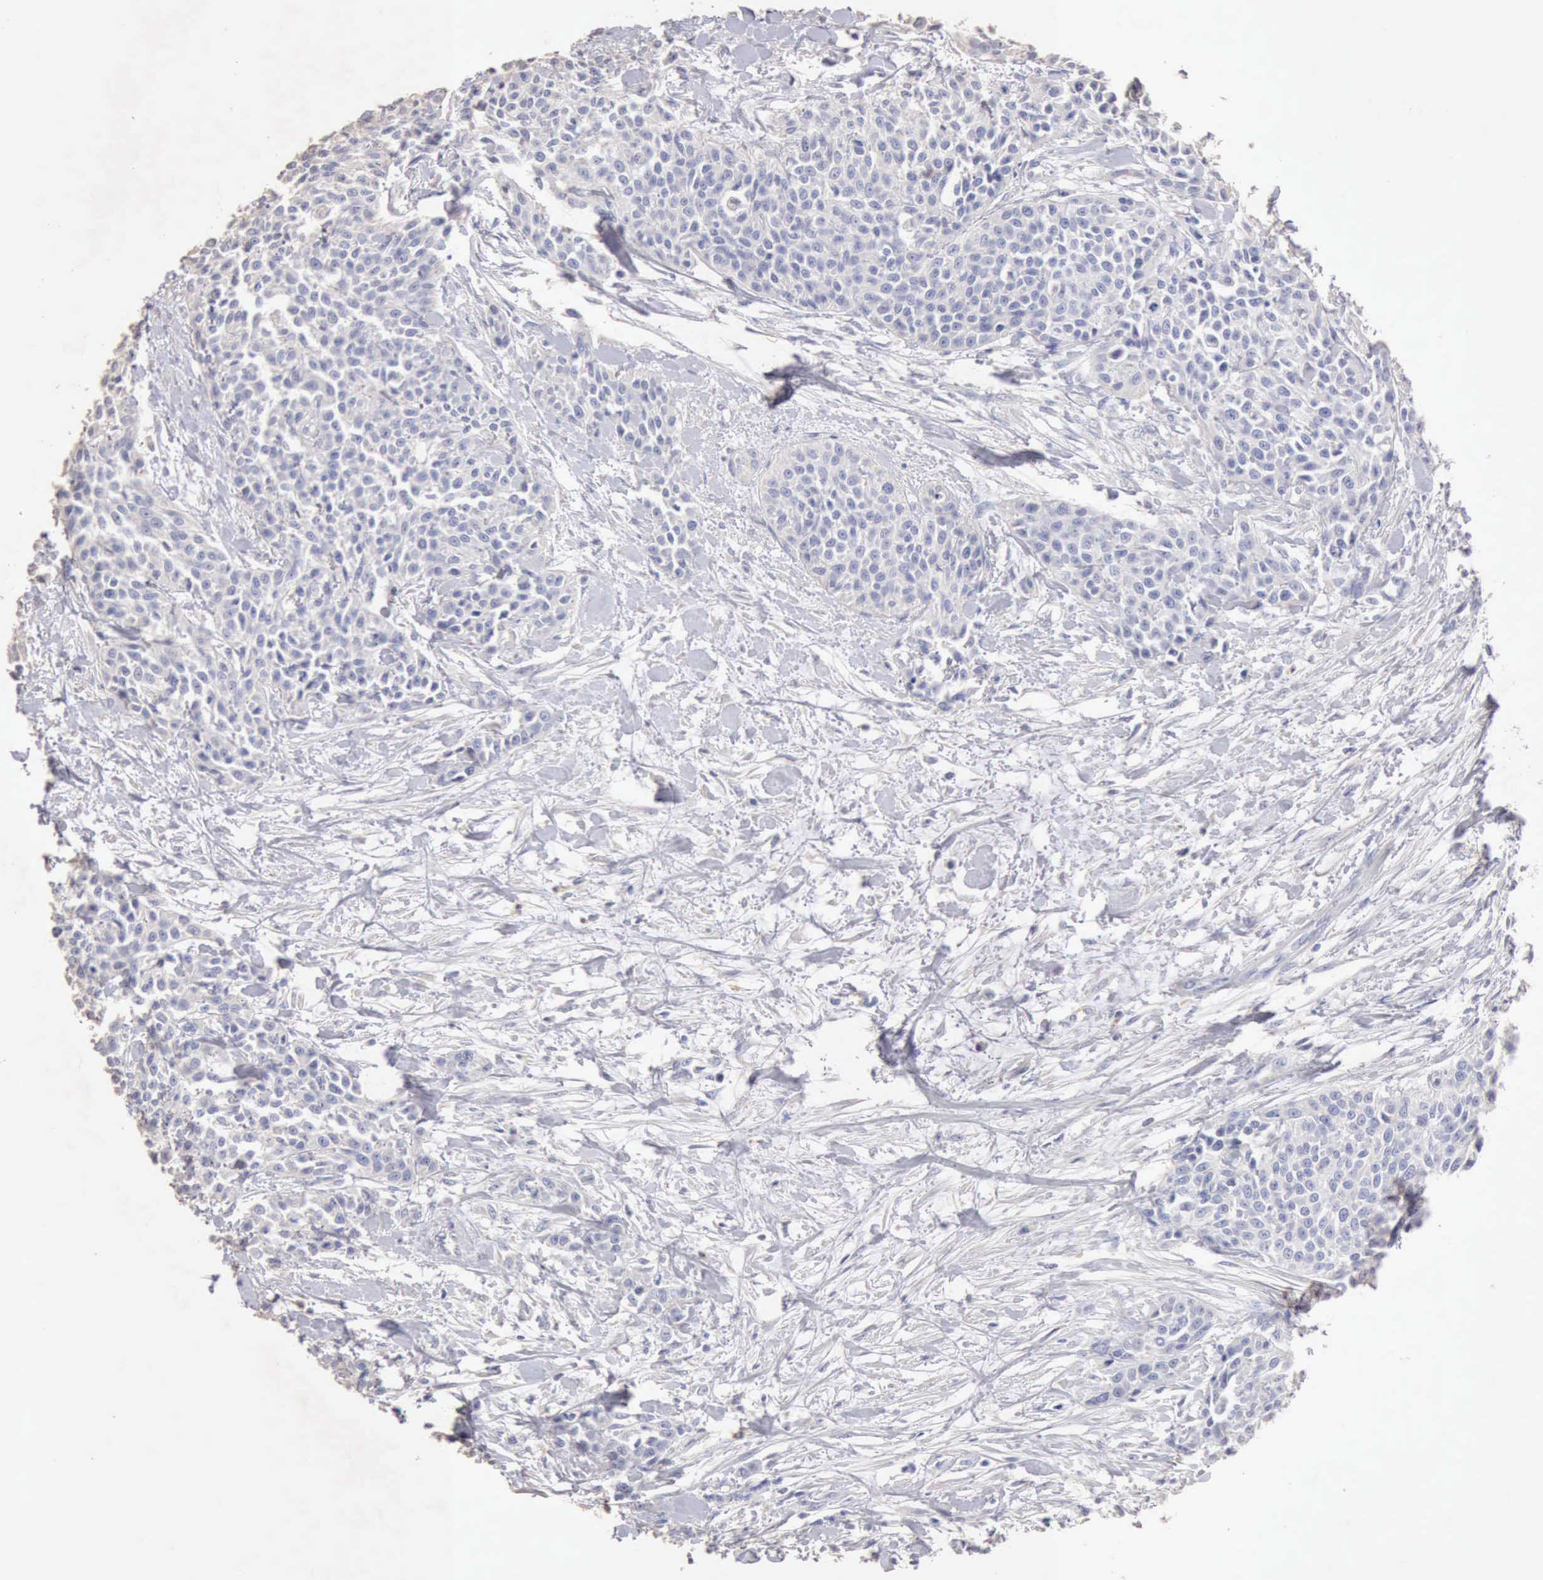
{"staining": {"intensity": "negative", "quantity": "none", "location": "none"}, "tissue": "urothelial cancer", "cell_type": "Tumor cells", "image_type": "cancer", "snomed": [{"axis": "morphology", "description": "Urothelial carcinoma, High grade"}, {"axis": "topography", "description": "Urinary bladder"}], "caption": "This is an immunohistochemistry photomicrograph of human urothelial cancer. There is no expression in tumor cells.", "gene": "KRT6B", "patient": {"sex": "male", "age": 56}}